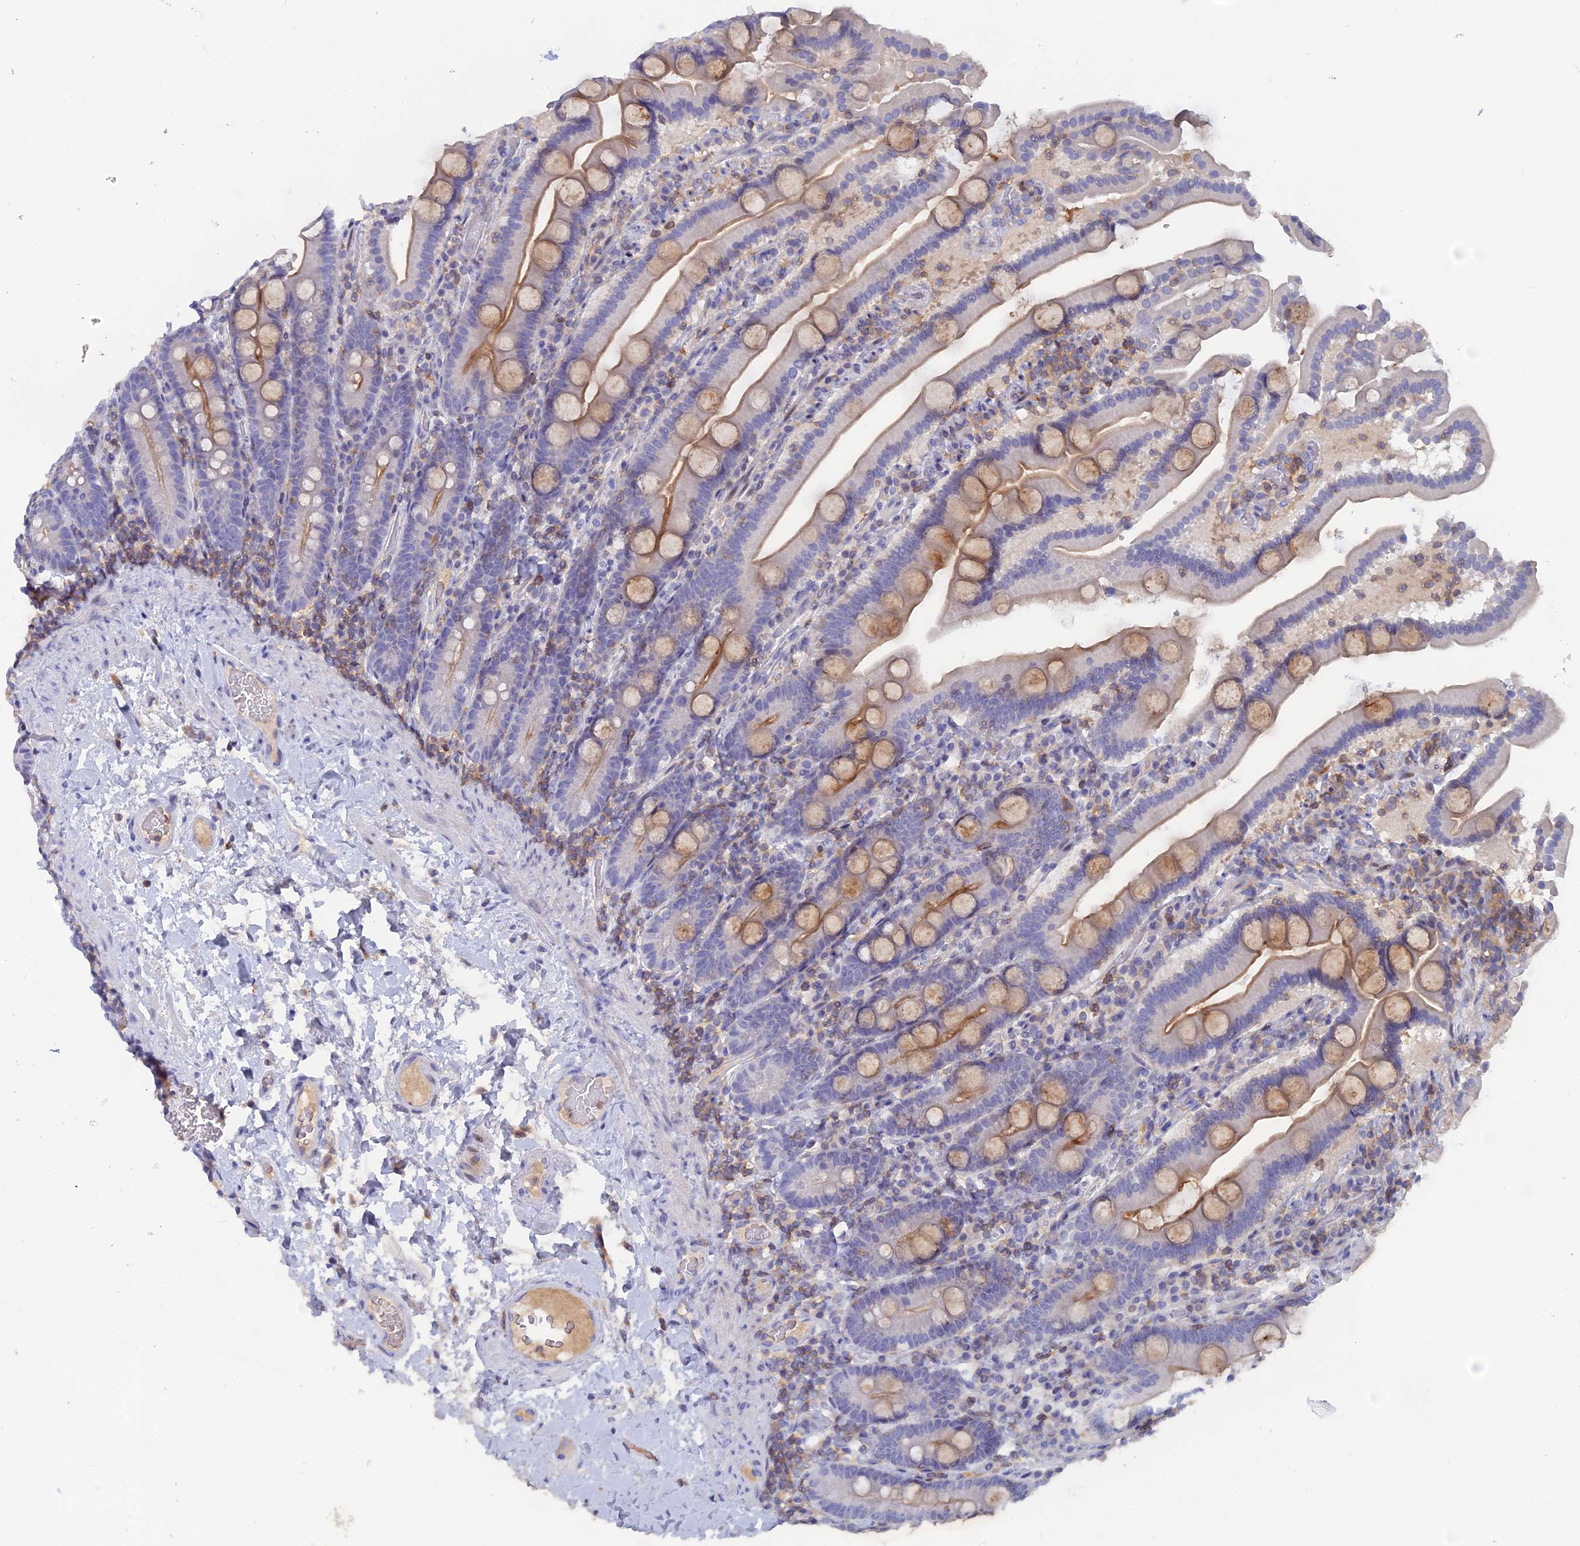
{"staining": {"intensity": "moderate", "quantity": "<25%", "location": "cytoplasmic/membranous"}, "tissue": "duodenum", "cell_type": "Glandular cells", "image_type": "normal", "snomed": [{"axis": "morphology", "description": "Normal tissue, NOS"}, {"axis": "topography", "description": "Duodenum"}], "caption": "Immunohistochemistry (IHC) of unremarkable human duodenum demonstrates low levels of moderate cytoplasmic/membranous staining in approximately <25% of glandular cells.", "gene": "ACP7", "patient": {"sex": "male", "age": 55}}